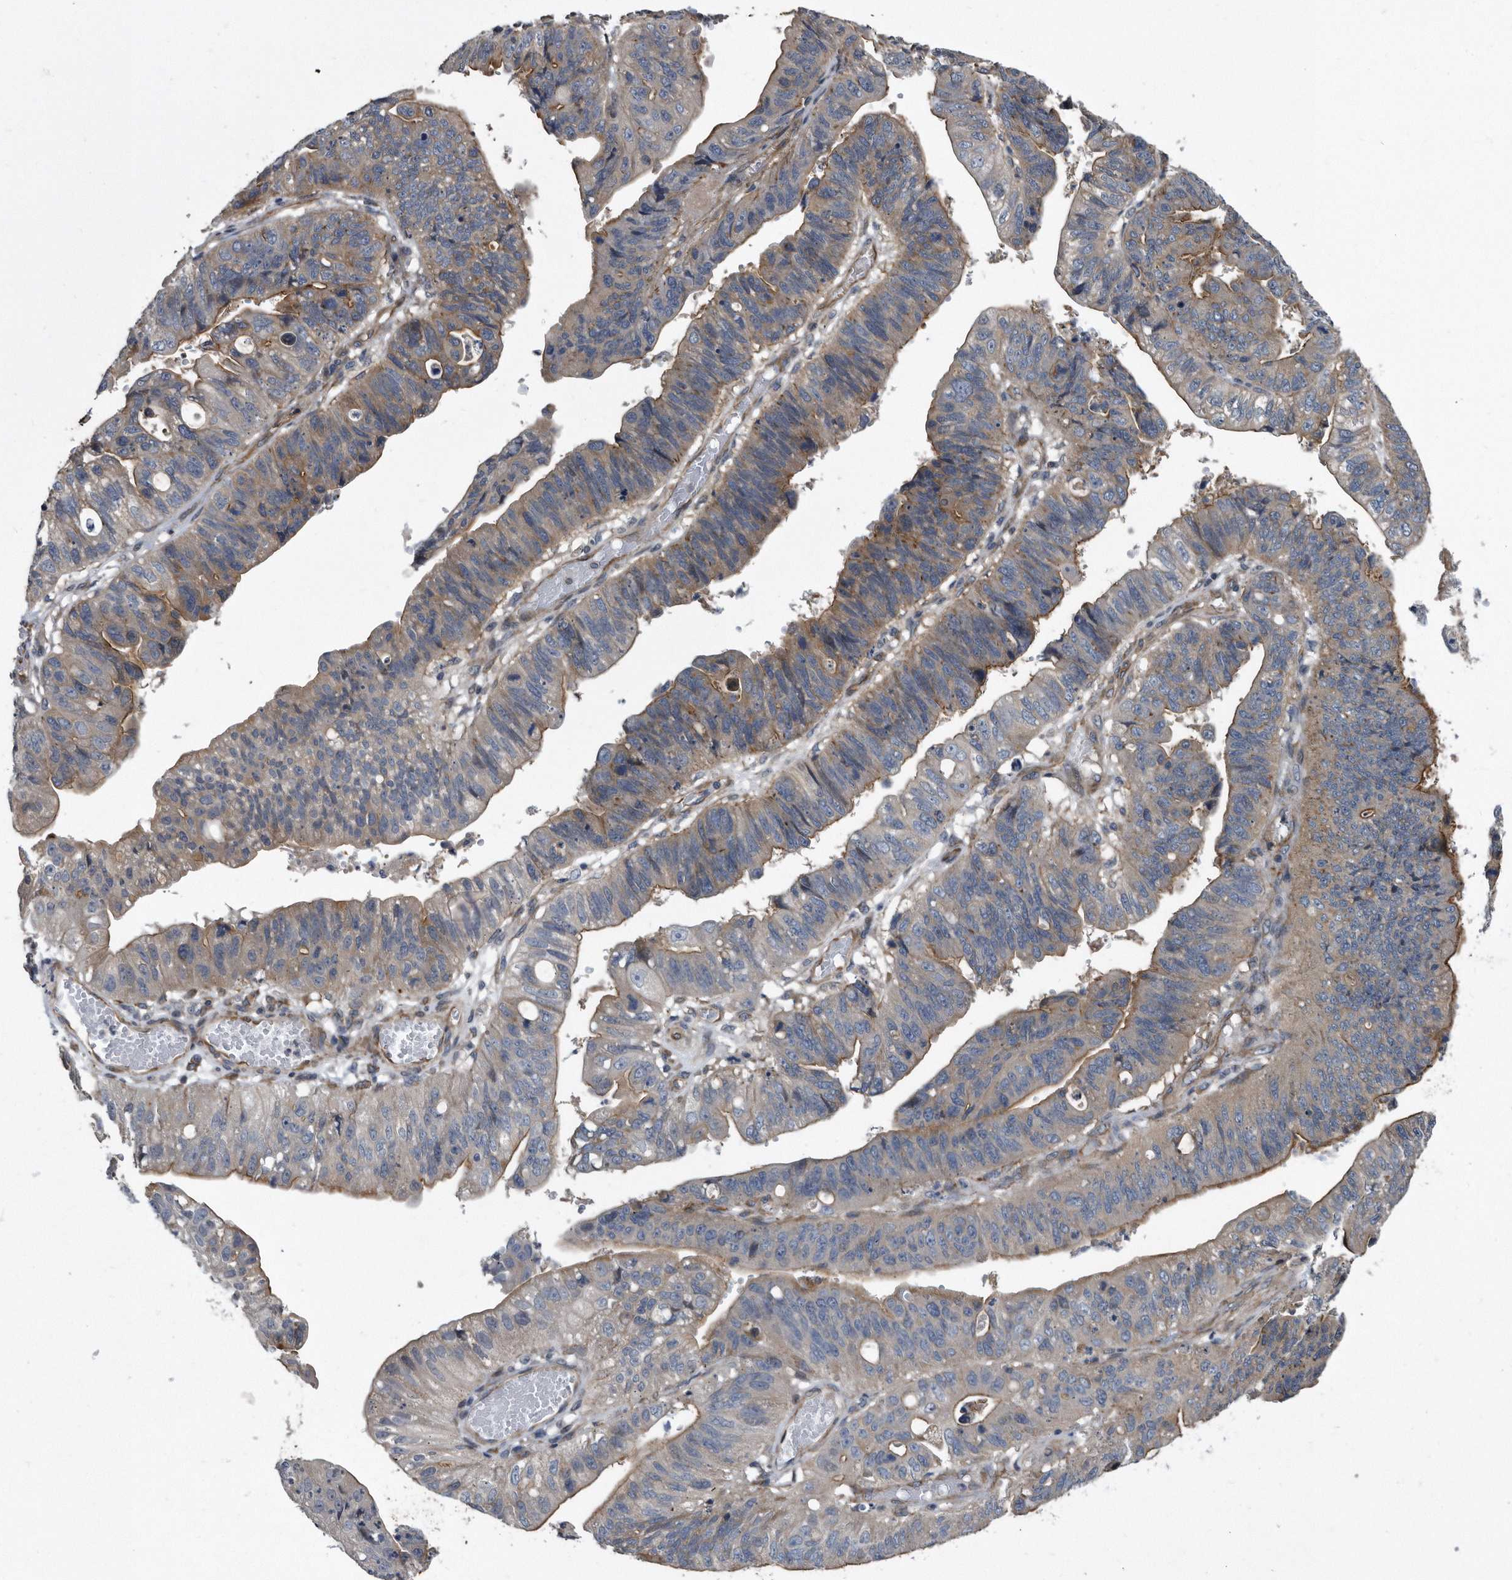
{"staining": {"intensity": "weak", "quantity": "25%-75%", "location": "cytoplasmic/membranous"}, "tissue": "stomach cancer", "cell_type": "Tumor cells", "image_type": "cancer", "snomed": [{"axis": "morphology", "description": "Adenocarcinoma, NOS"}, {"axis": "topography", "description": "Stomach"}], "caption": "Protein expression analysis of human stomach cancer reveals weak cytoplasmic/membranous positivity in about 25%-75% of tumor cells.", "gene": "ARMCX1", "patient": {"sex": "male", "age": 59}}